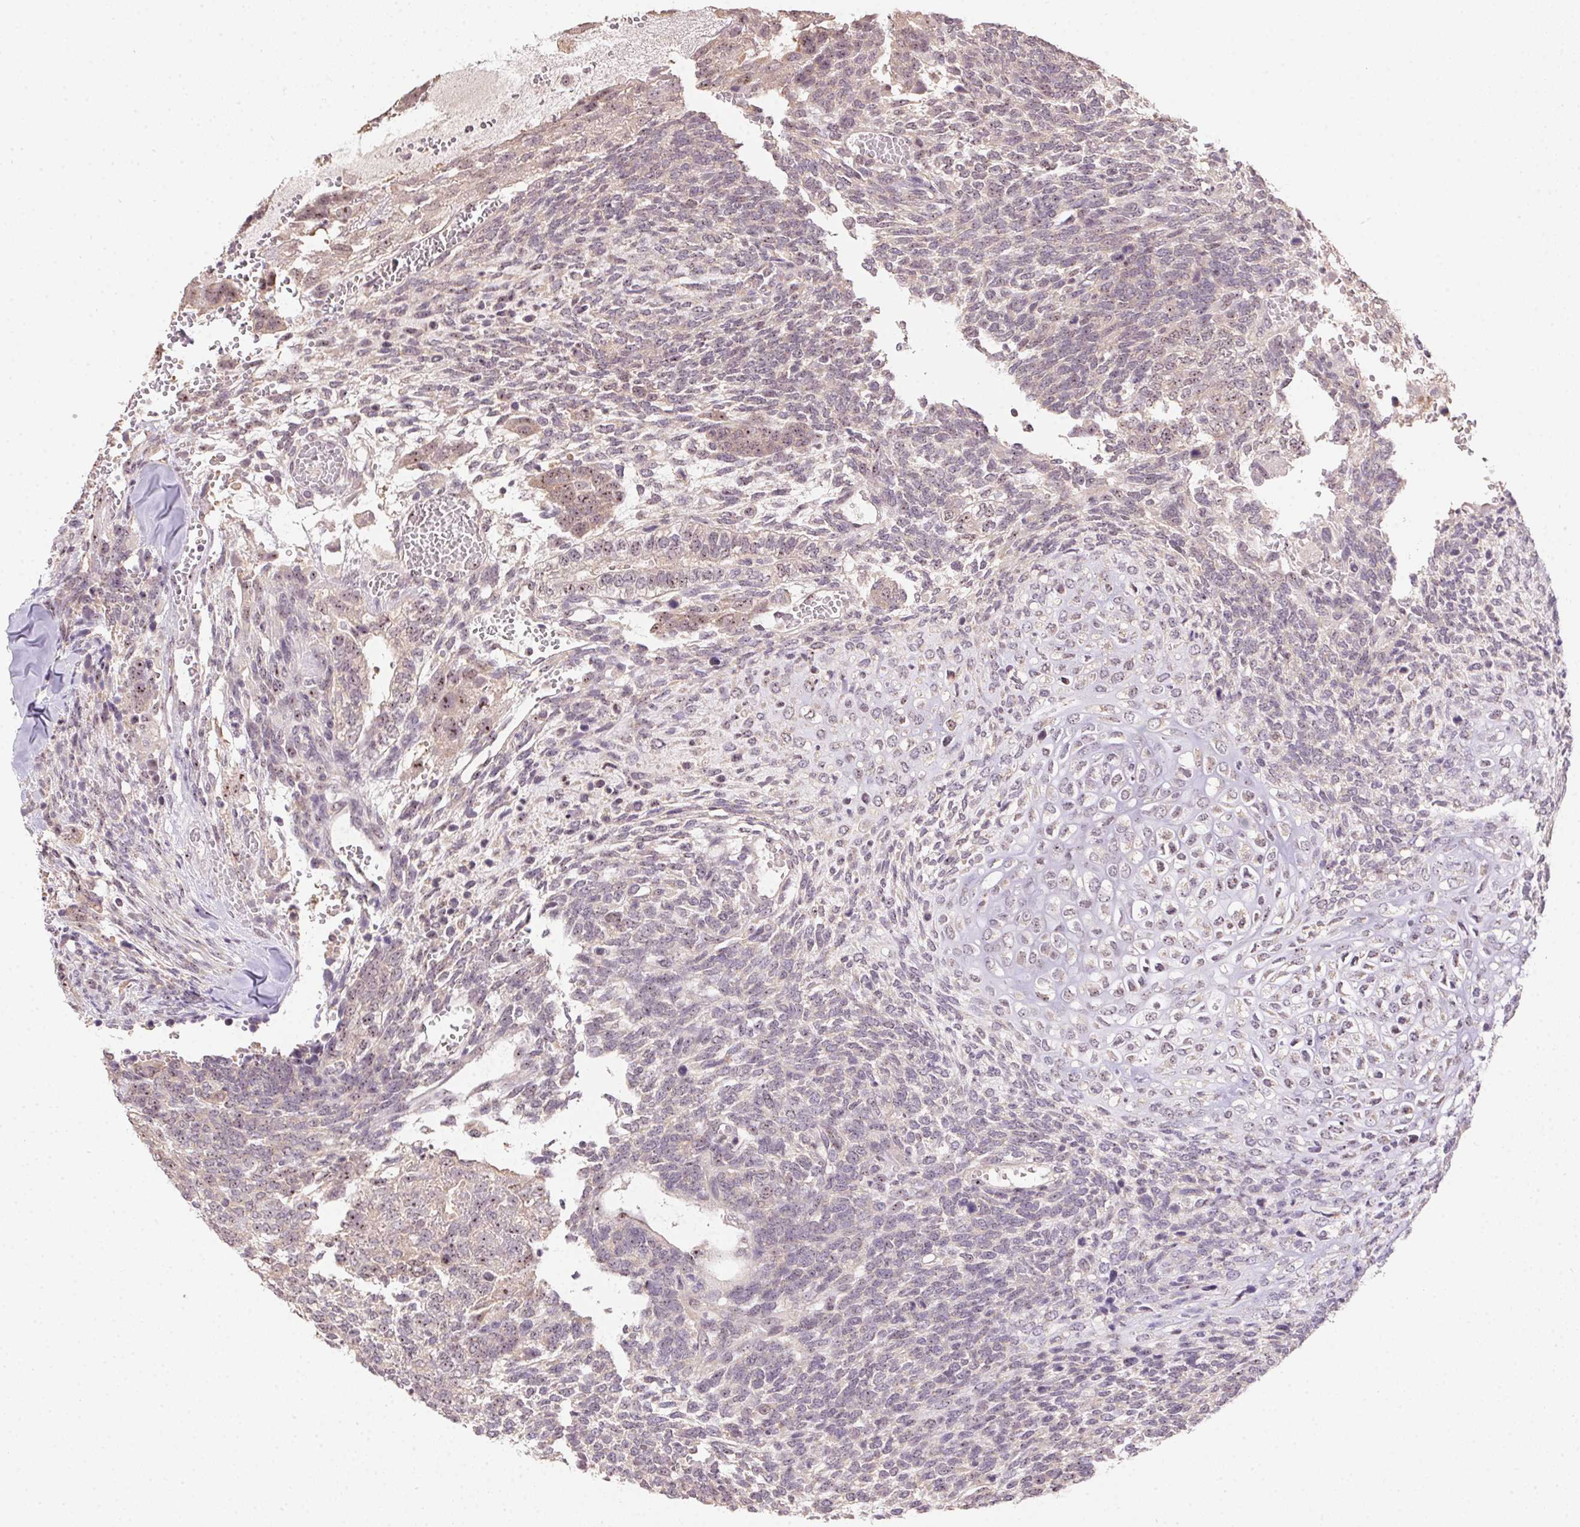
{"staining": {"intensity": "weak", "quantity": "25%-75%", "location": "nuclear"}, "tissue": "testis cancer", "cell_type": "Tumor cells", "image_type": "cancer", "snomed": [{"axis": "morphology", "description": "Normal tissue, NOS"}, {"axis": "morphology", "description": "Carcinoma, Embryonal, NOS"}, {"axis": "topography", "description": "Testis"}, {"axis": "topography", "description": "Epididymis"}], "caption": "Tumor cells exhibit weak nuclear staining in about 25%-75% of cells in embryonal carcinoma (testis).", "gene": "BATF2", "patient": {"sex": "male", "age": 23}}